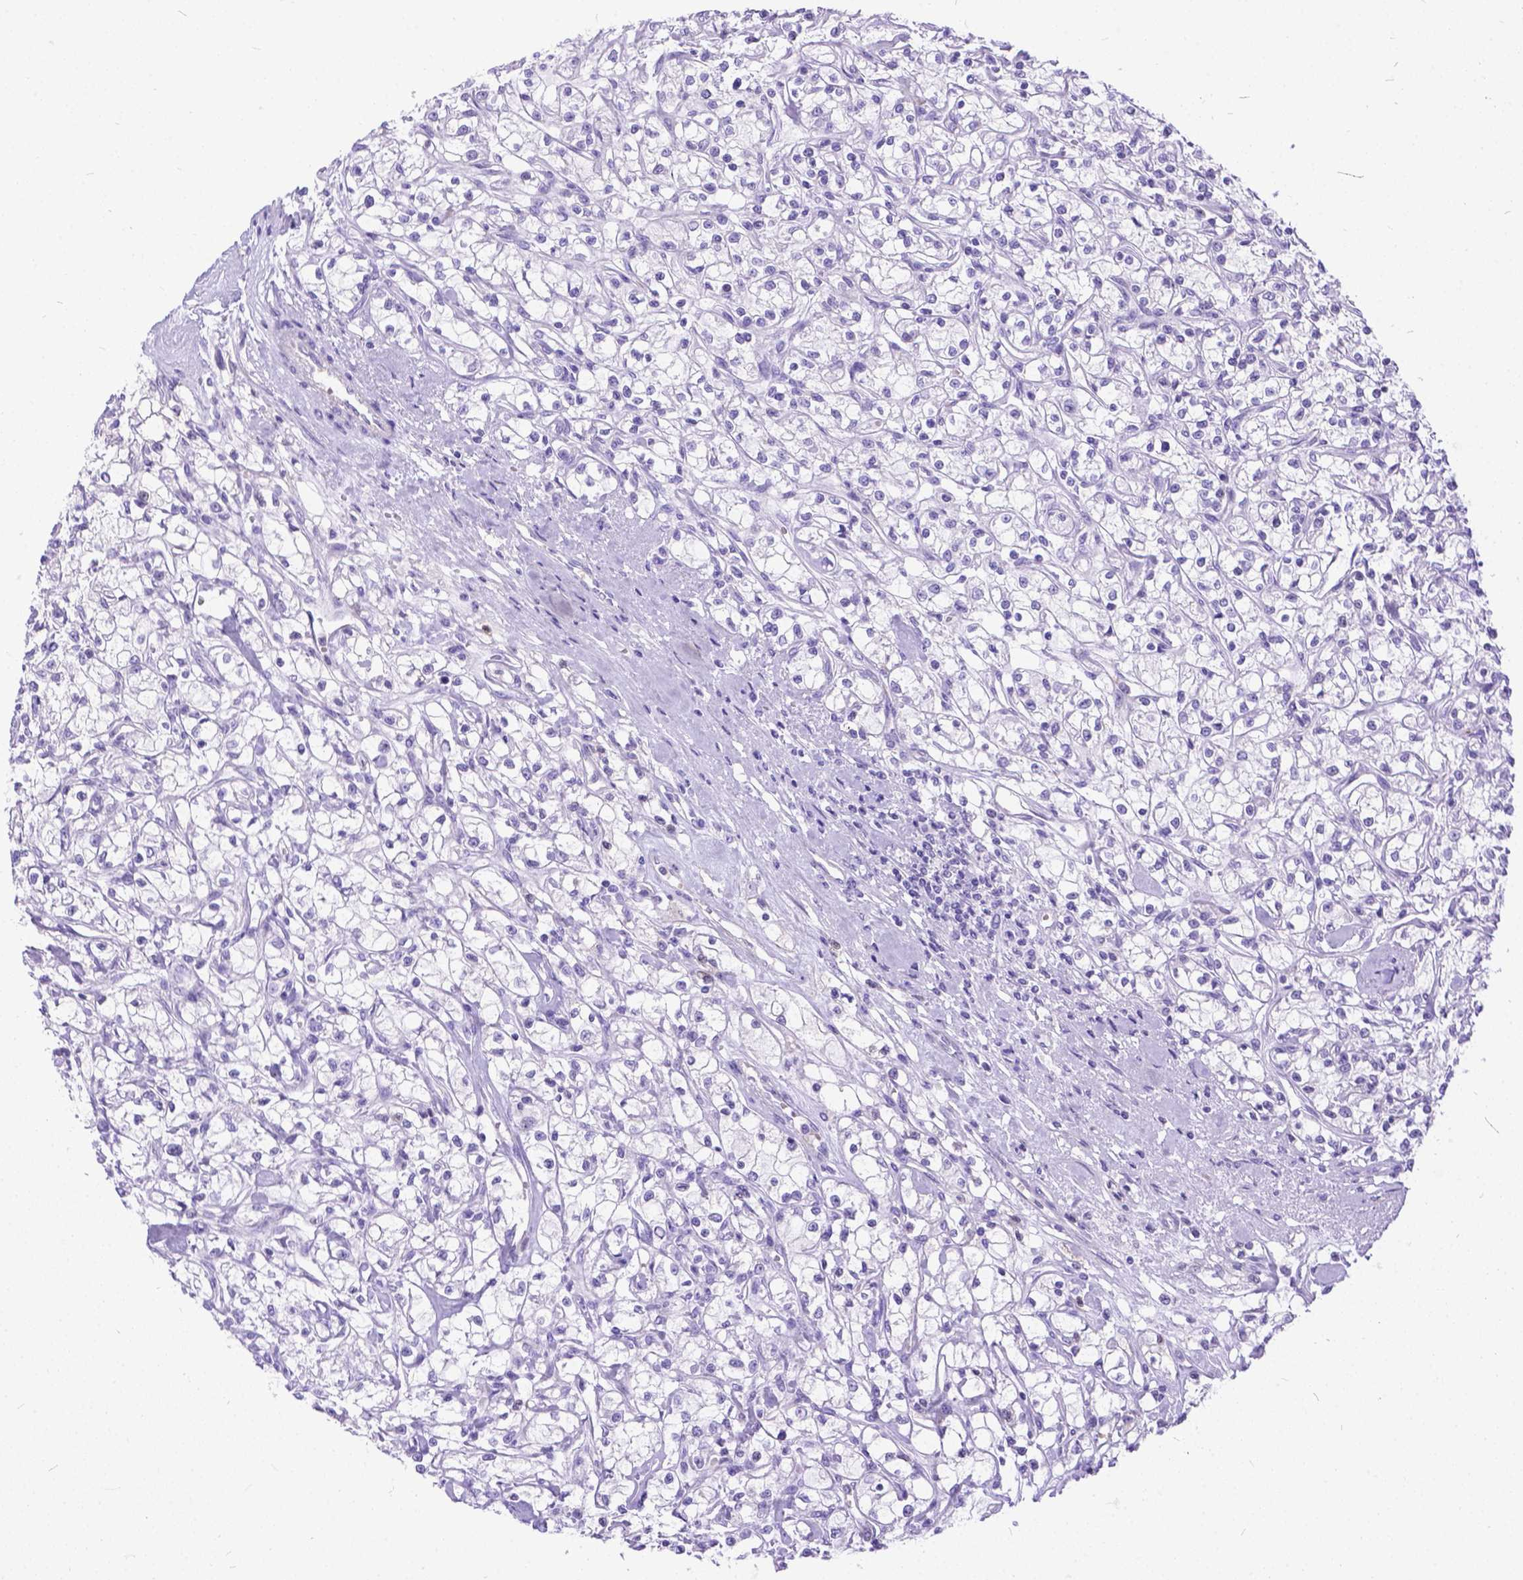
{"staining": {"intensity": "negative", "quantity": "none", "location": "none"}, "tissue": "renal cancer", "cell_type": "Tumor cells", "image_type": "cancer", "snomed": [{"axis": "morphology", "description": "Adenocarcinoma, NOS"}, {"axis": "topography", "description": "Kidney"}], "caption": "This is an immunohistochemistry (IHC) micrograph of human renal cancer. There is no positivity in tumor cells.", "gene": "TMEM169", "patient": {"sex": "female", "age": 59}}